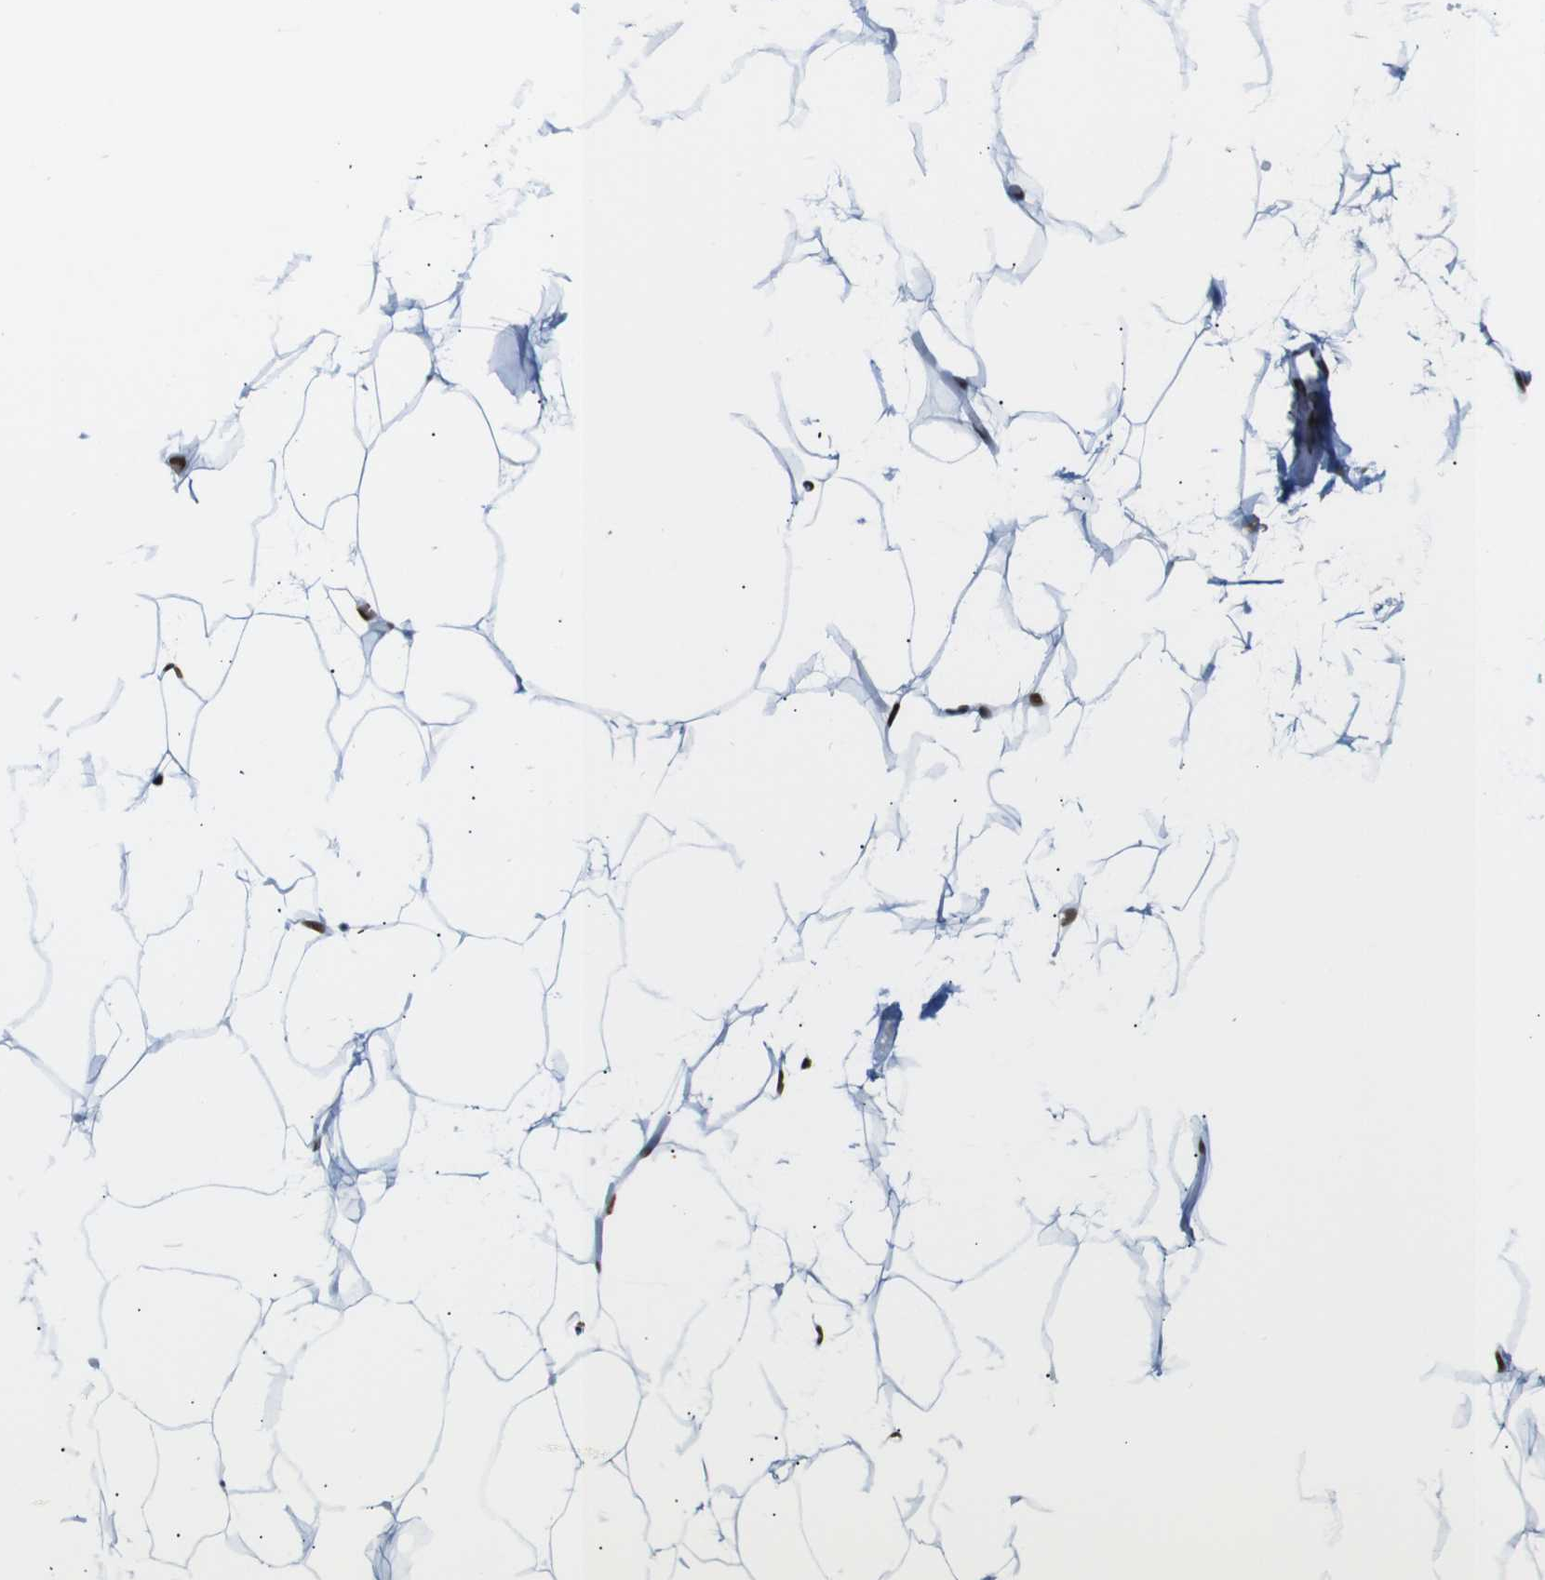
{"staining": {"intensity": "moderate", "quantity": ">75%", "location": "nuclear"}, "tissue": "adipose tissue", "cell_type": "Adipocytes", "image_type": "normal", "snomed": [{"axis": "morphology", "description": "Normal tissue, NOS"}, {"axis": "topography", "description": "Breast"}, {"axis": "topography", "description": "Adipose tissue"}], "caption": "A brown stain labels moderate nuclear staining of a protein in adipocytes of benign human adipose tissue.", "gene": "TRA2B", "patient": {"sex": "female", "age": 25}}